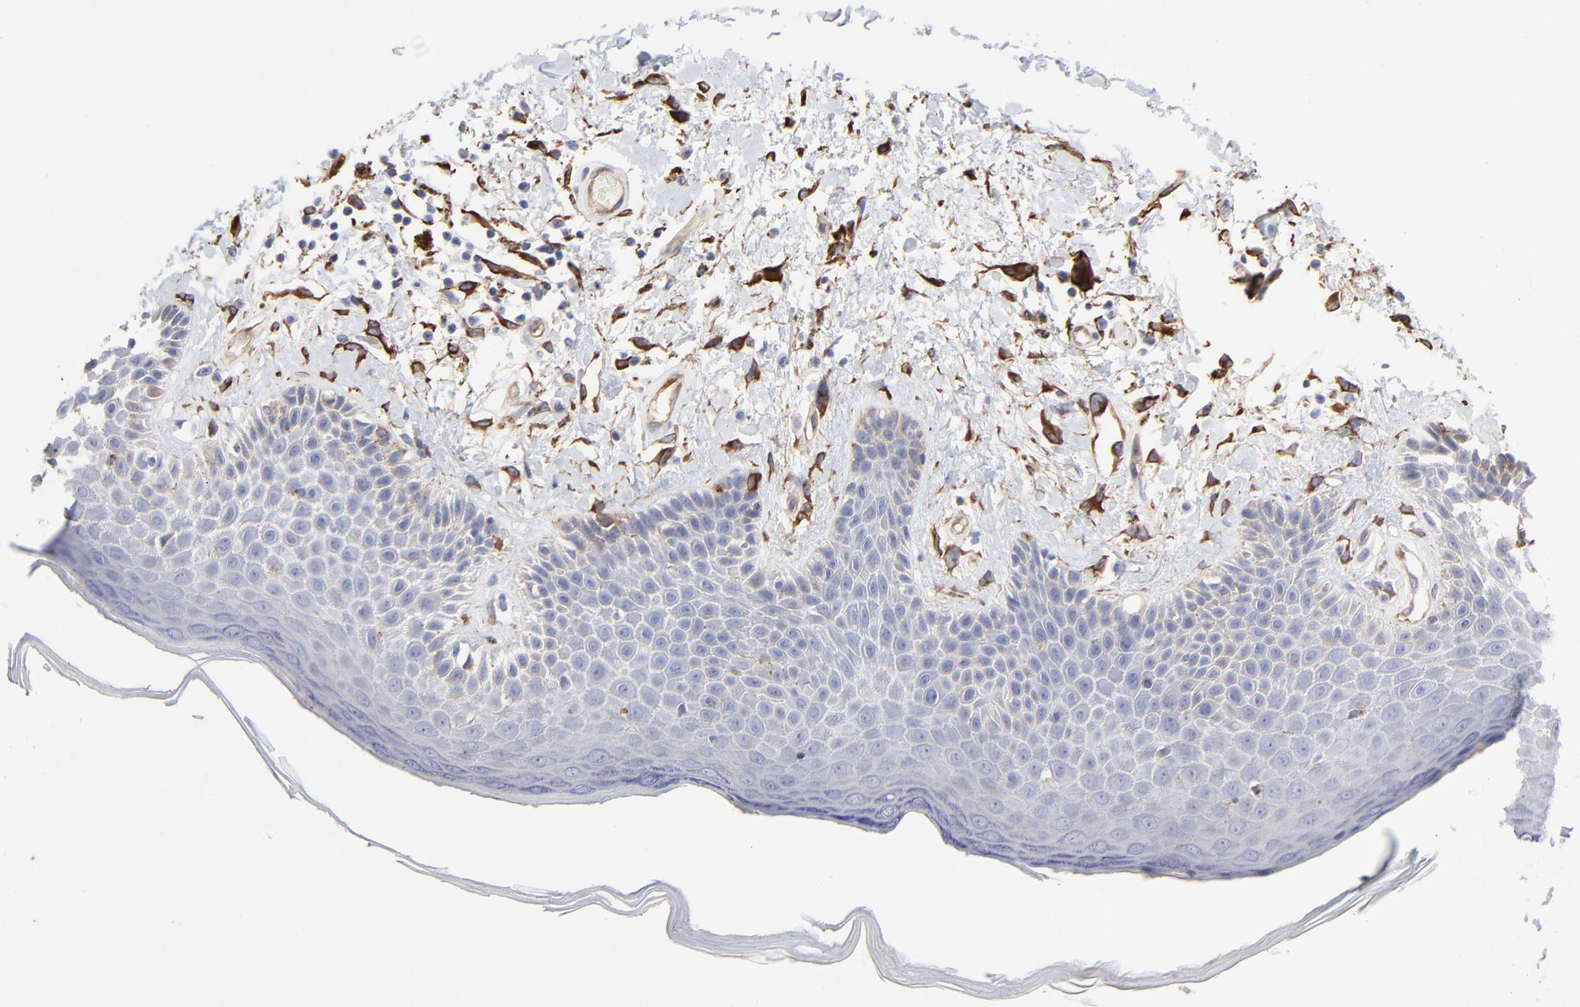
{"staining": {"intensity": "negative", "quantity": "none", "location": "none"}, "tissue": "skin", "cell_type": "Epidermal cells", "image_type": "normal", "snomed": [{"axis": "morphology", "description": "Normal tissue, NOS"}, {"axis": "topography", "description": "Anal"}], "caption": "Epidermal cells show no significant protein staining in normal skin.", "gene": "CILP", "patient": {"sex": "female", "age": 78}}